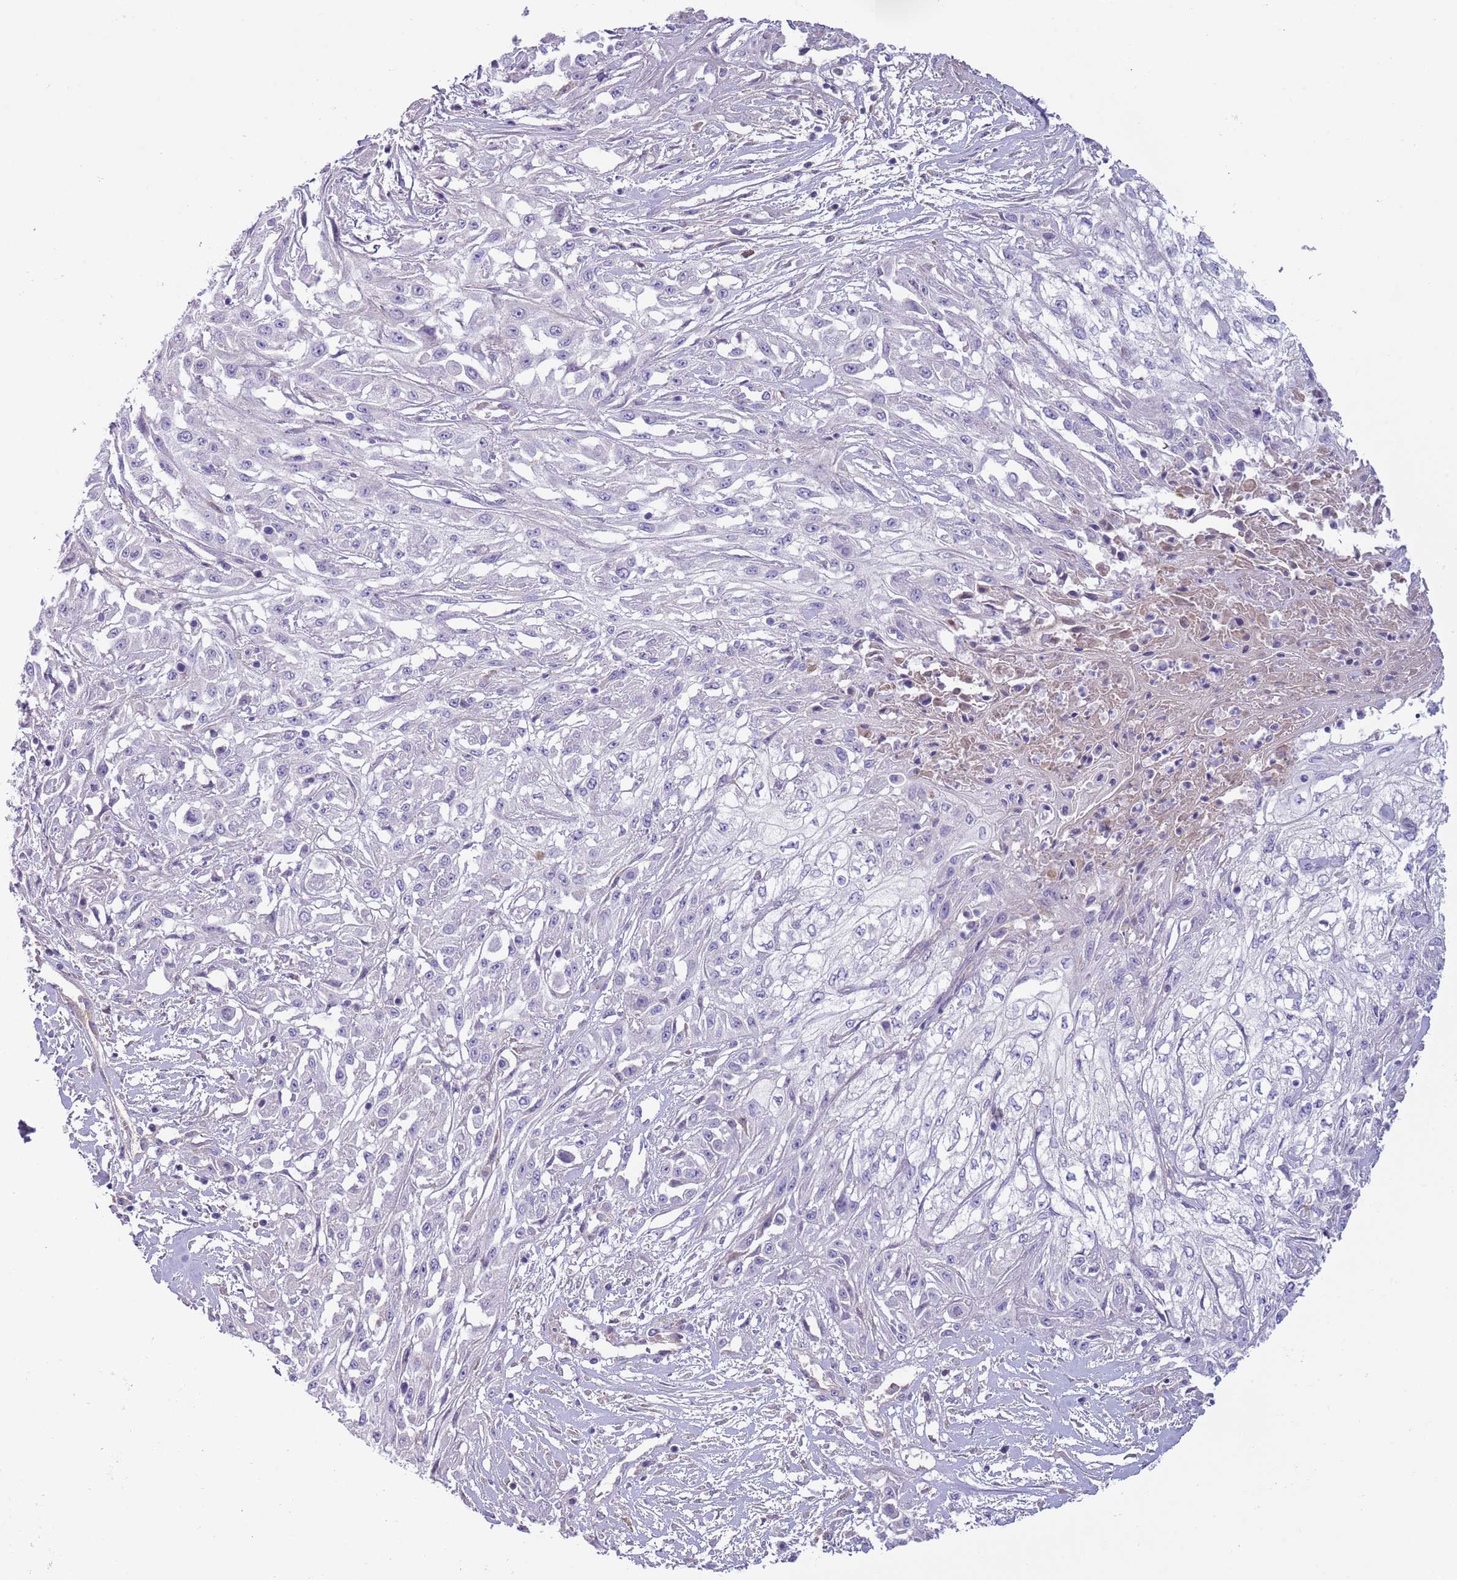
{"staining": {"intensity": "negative", "quantity": "none", "location": "none"}, "tissue": "skin cancer", "cell_type": "Tumor cells", "image_type": "cancer", "snomed": [{"axis": "morphology", "description": "Squamous cell carcinoma, NOS"}, {"axis": "morphology", "description": "Squamous cell carcinoma, metastatic, NOS"}, {"axis": "topography", "description": "Skin"}, {"axis": "topography", "description": "Lymph node"}], "caption": "Skin cancer (metastatic squamous cell carcinoma) was stained to show a protein in brown. There is no significant staining in tumor cells. Brightfield microscopy of IHC stained with DAB (brown) and hematoxylin (blue), captured at high magnification.", "gene": "CFH", "patient": {"sex": "male", "age": 75}}